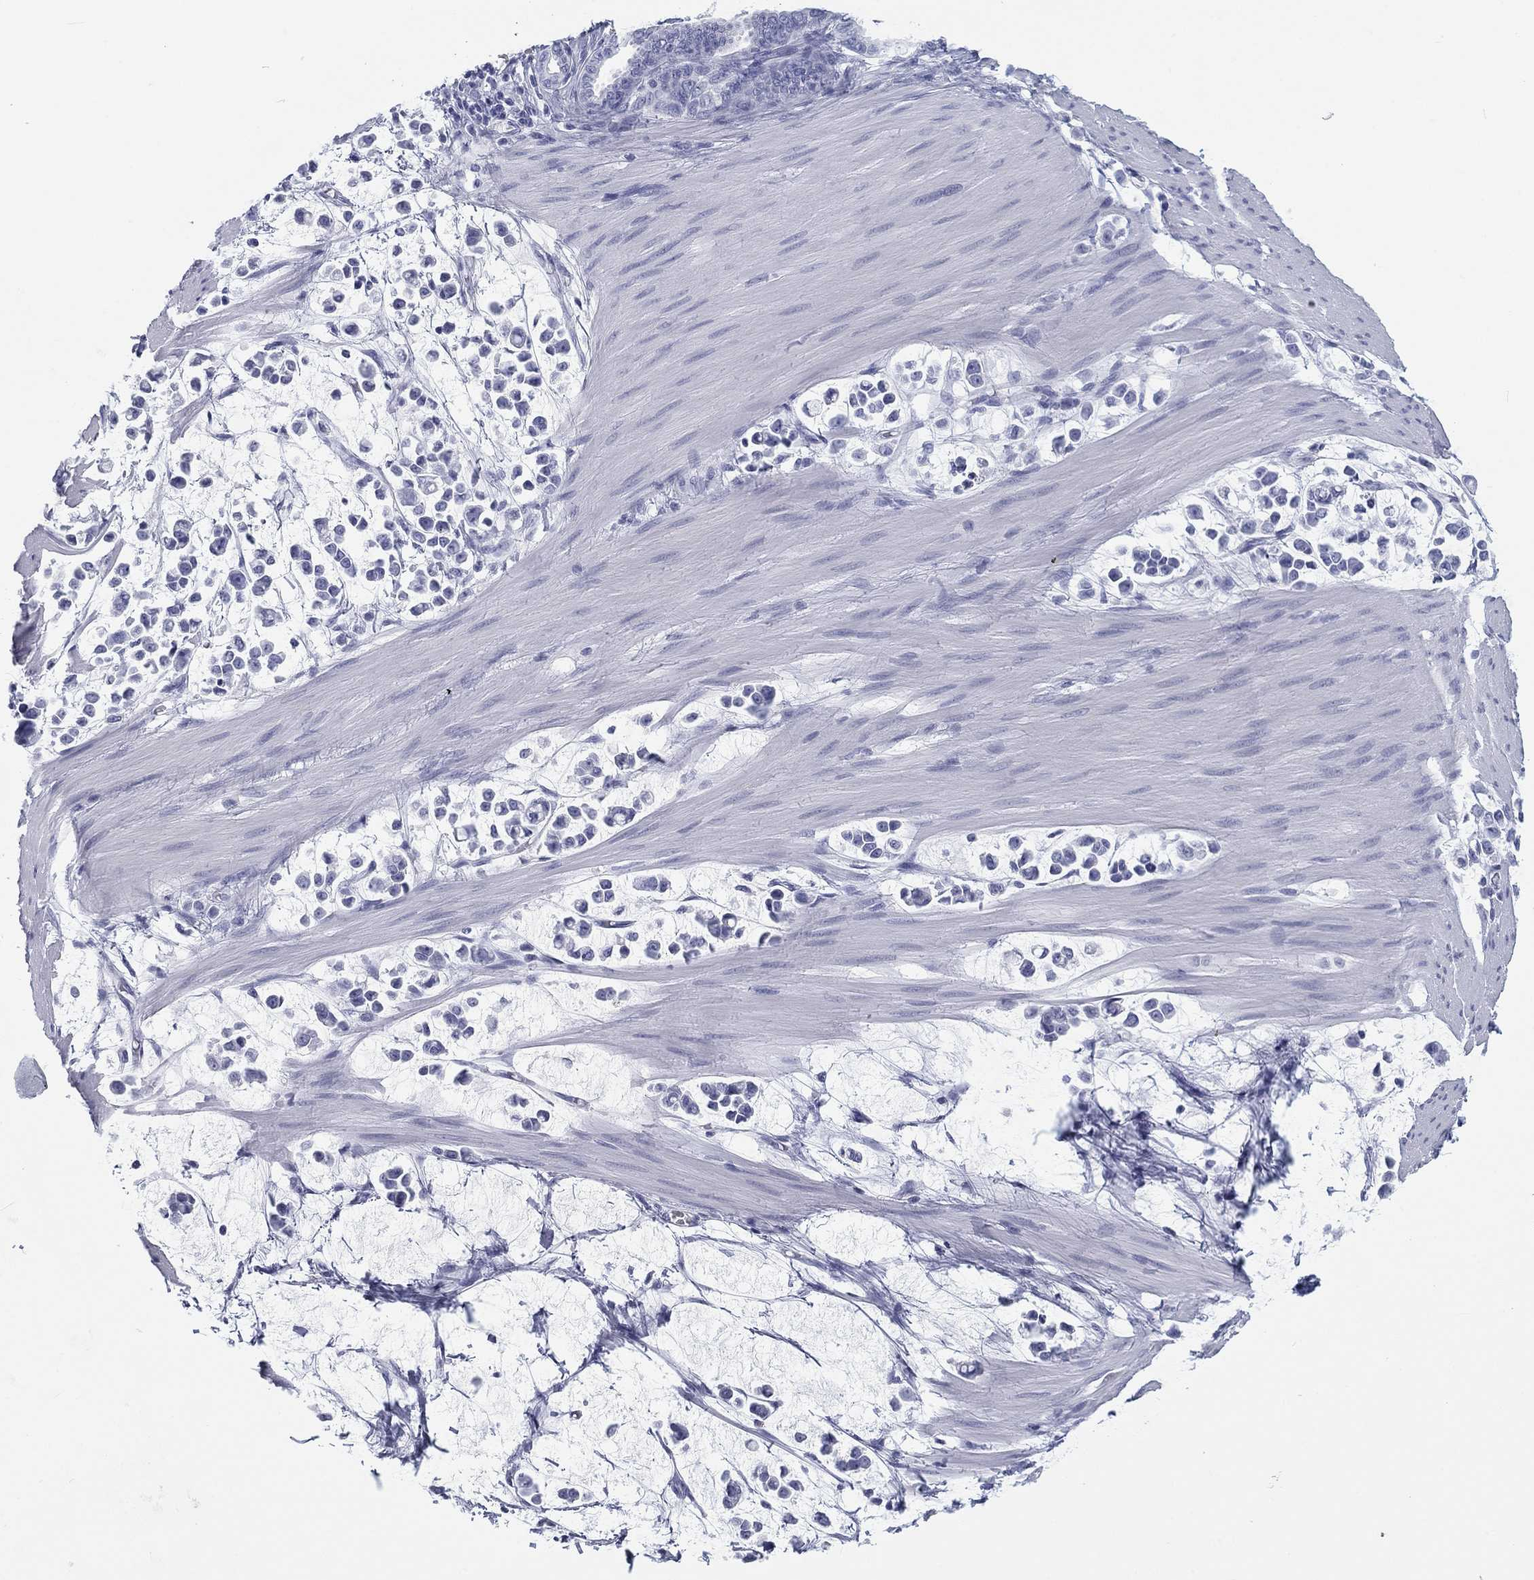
{"staining": {"intensity": "negative", "quantity": "none", "location": "none"}, "tissue": "stomach cancer", "cell_type": "Tumor cells", "image_type": "cancer", "snomed": [{"axis": "morphology", "description": "Adenocarcinoma, NOS"}, {"axis": "topography", "description": "Stomach"}], "caption": "This is an immunohistochemistry micrograph of human stomach cancer. There is no staining in tumor cells.", "gene": "CALB1", "patient": {"sex": "male", "age": 82}}